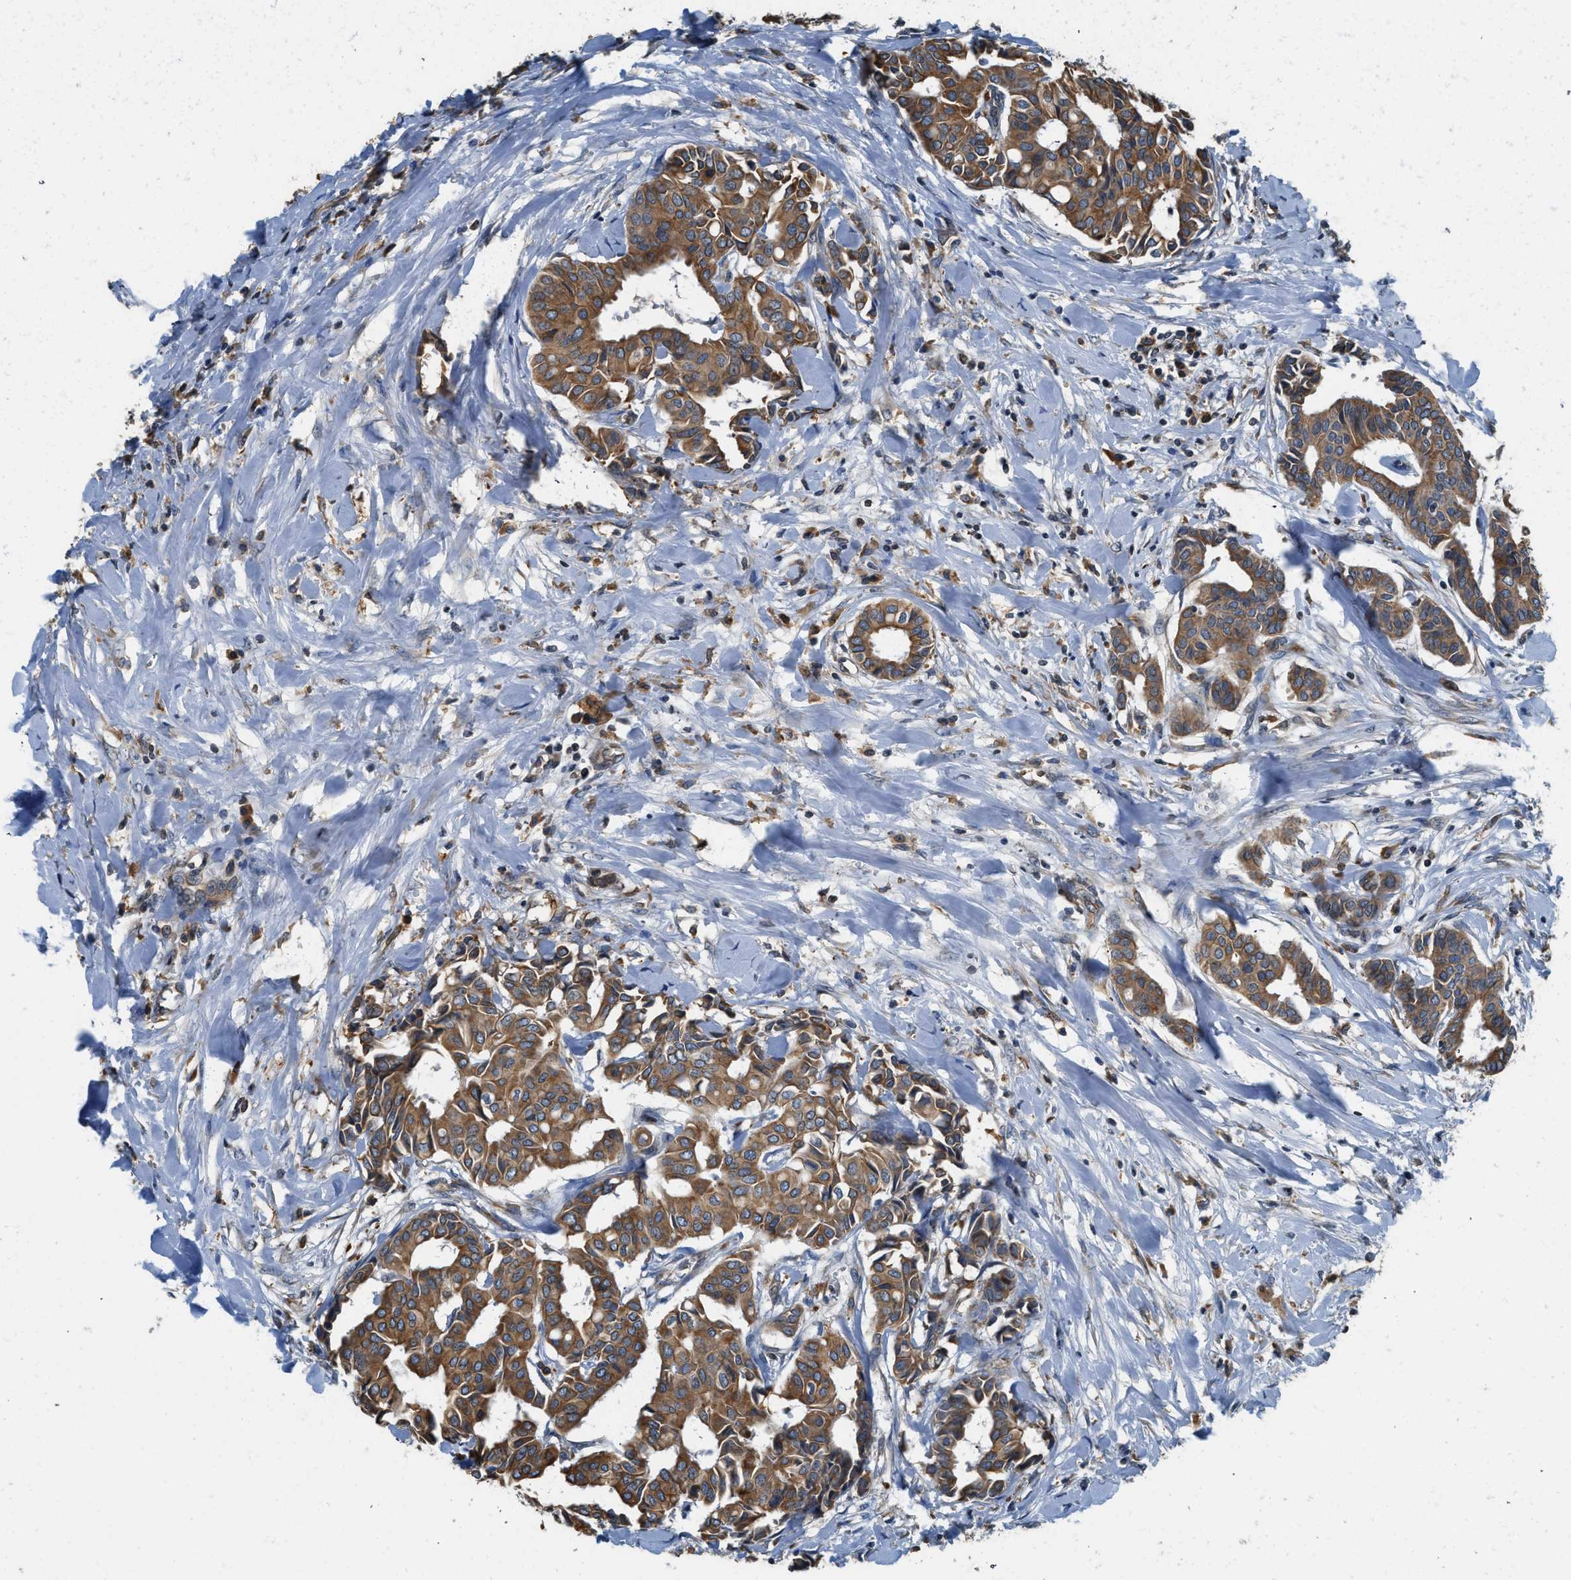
{"staining": {"intensity": "moderate", "quantity": ">75%", "location": "cytoplasmic/membranous"}, "tissue": "head and neck cancer", "cell_type": "Tumor cells", "image_type": "cancer", "snomed": [{"axis": "morphology", "description": "Adenocarcinoma, NOS"}, {"axis": "topography", "description": "Salivary gland"}, {"axis": "topography", "description": "Head-Neck"}], "caption": "IHC of human head and neck adenocarcinoma shows medium levels of moderate cytoplasmic/membranous positivity in approximately >75% of tumor cells. (DAB IHC, brown staining for protein, blue staining for nuclei).", "gene": "BCAP31", "patient": {"sex": "female", "age": 59}}